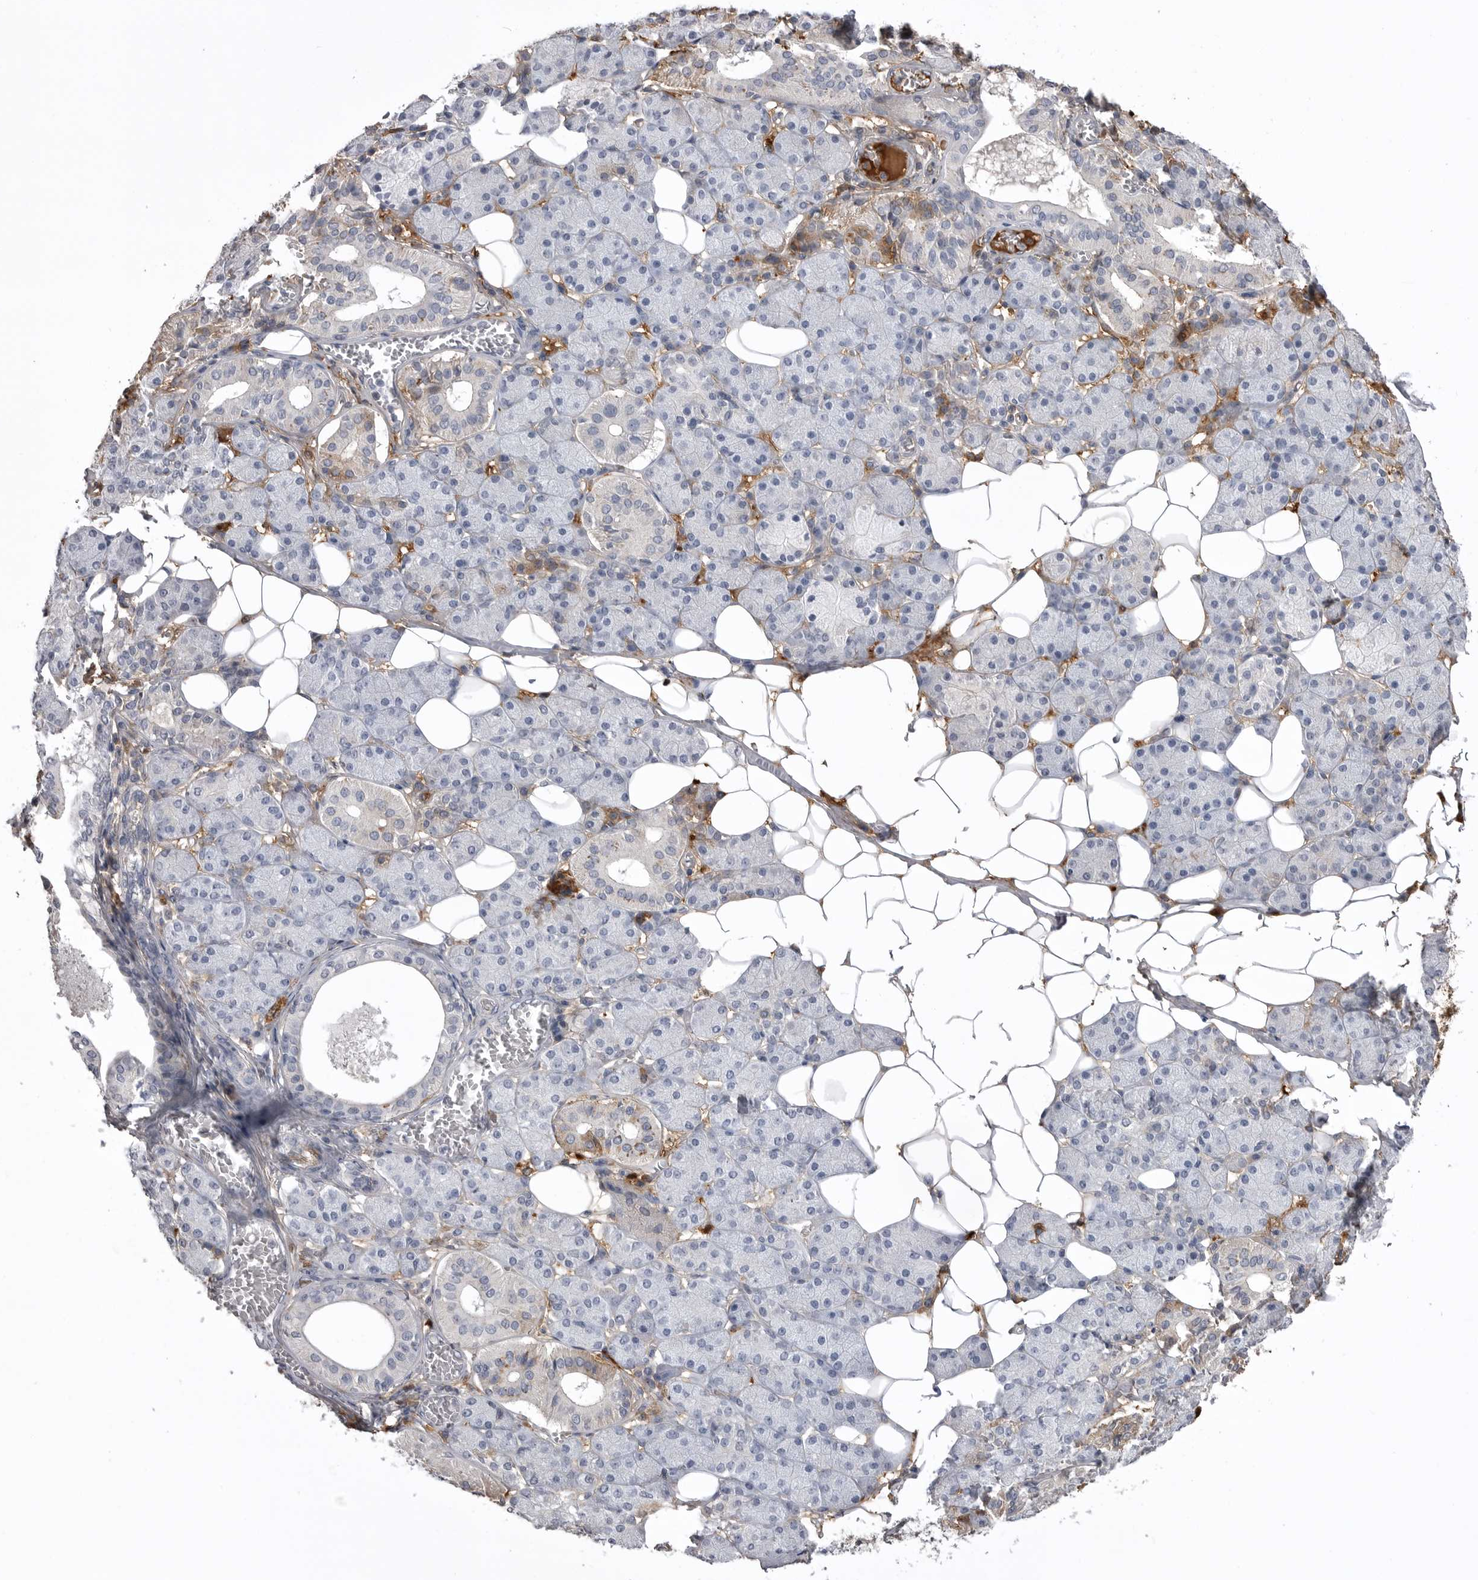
{"staining": {"intensity": "negative", "quantity": "none", "location": "none"}, "tissue": "salivary gland", "cell_type": "Glandular cells", "image_type": "normal", "snomed": [{"axis": "morphology", "description": "Normal tissue, NOS"}, {"axis": "topography", "description": "Salivary gland"}], "caption": "Salivary gland was stained to show a protein in brown. There is no significant positivity in glandular cells. (IHC, brightfield microscopy, high magnification).", "gene": "AHSG", "patient": {"sex": "female", "age": 33}}